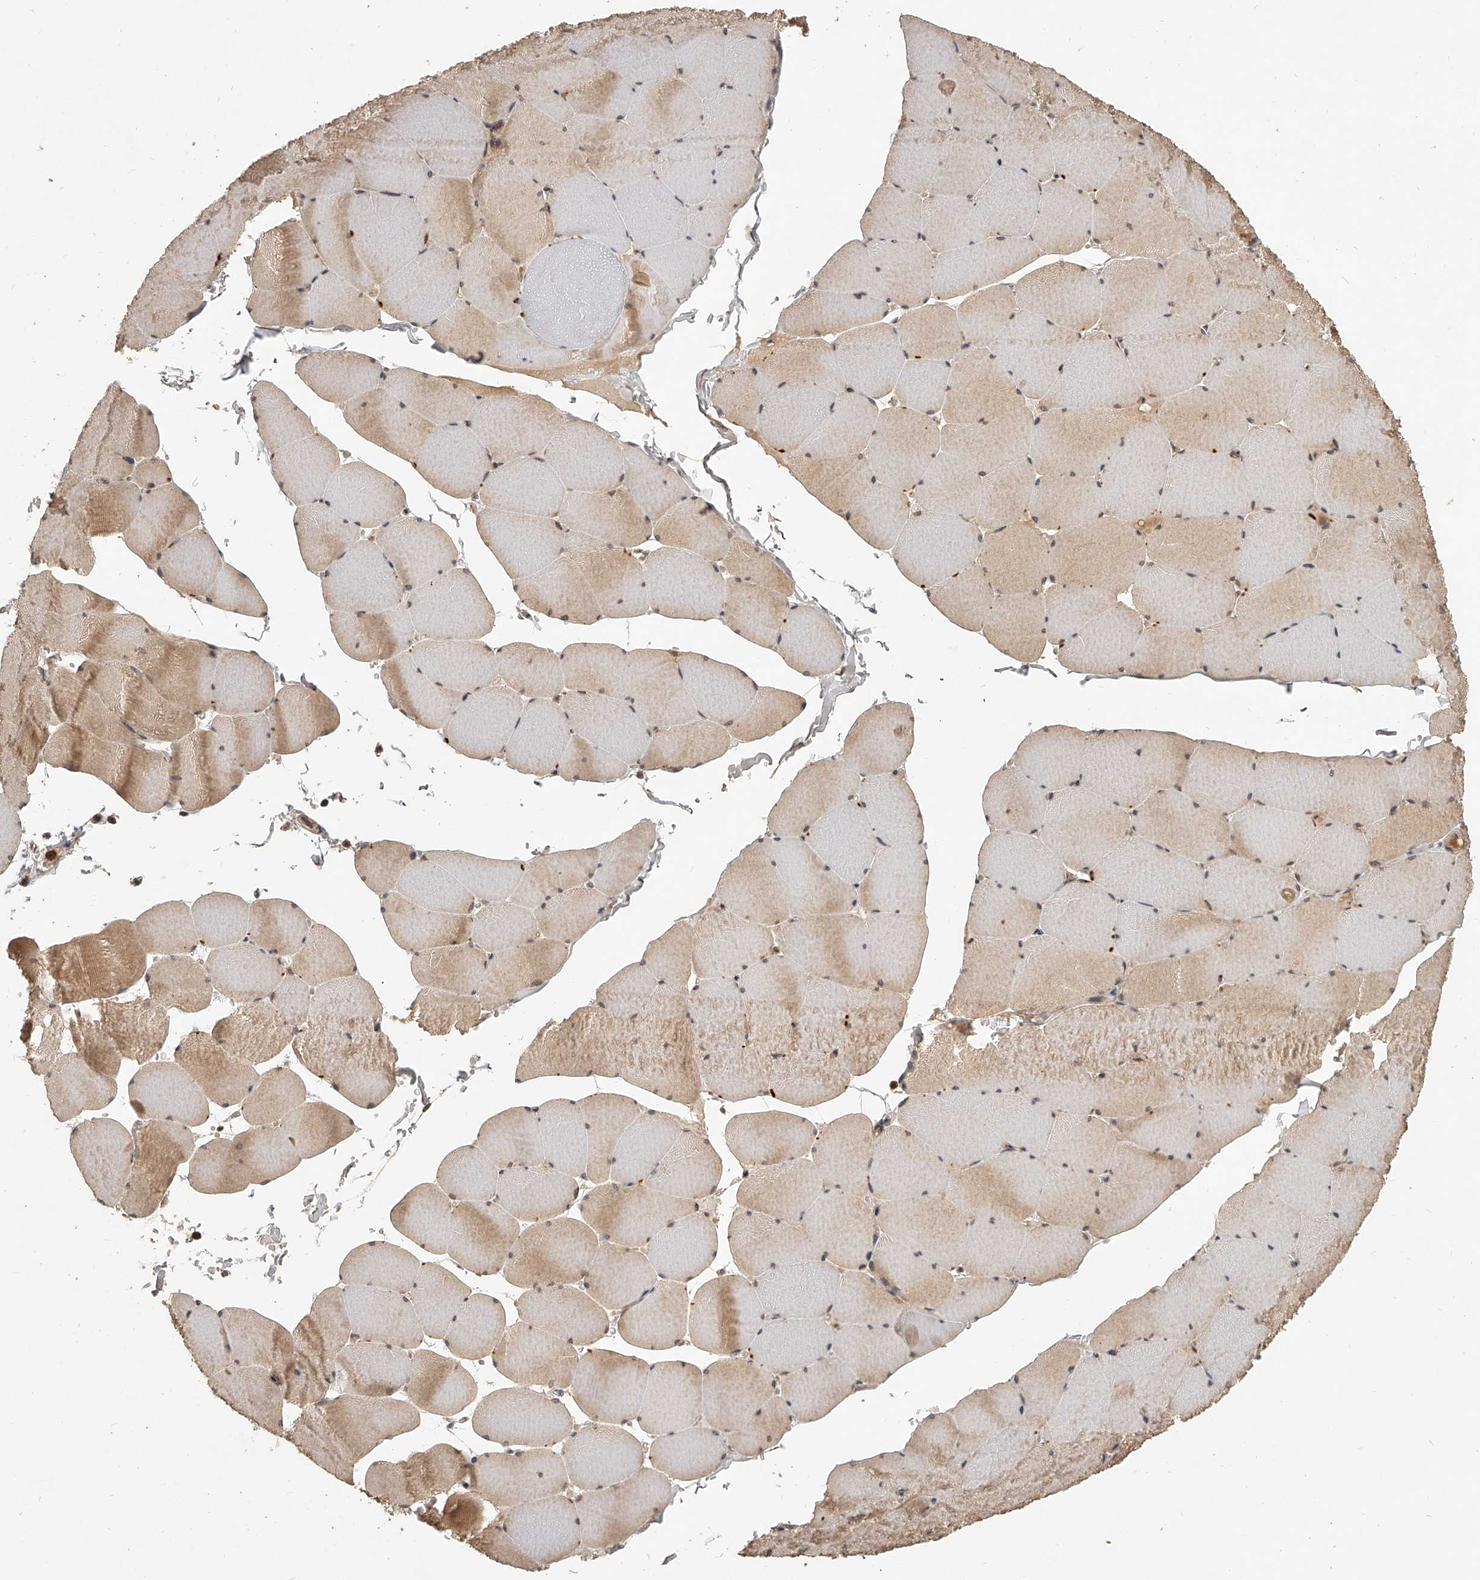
{"staining": {"intensity": "moderate", "quantity": "25%-75%", "location": "cytoplasmic/membranous"}, "tissue": "skeletal muscle", "cell_type": "Myocytes", "image_type": "normal", "snomed": [{"axis": "morphology", "description": "Normal tissue, NOS"}, {"axis": "topography", "description": "Skeletal muscle"}, {"axis": "topography", "description": "Head-Neck"}], "caption": "Protein staining of benign skeletal muscle demonstrates moderate cytoplasmic/membranous positivity in approximately 25%-75% of myocytes. The staining was performed using DAB, with brown indicating positive protein expression. Nuclei are stained blue with hematoxylin.", "gene": "SLC37A1", "patient": {"sex": "male", "age": 66}}